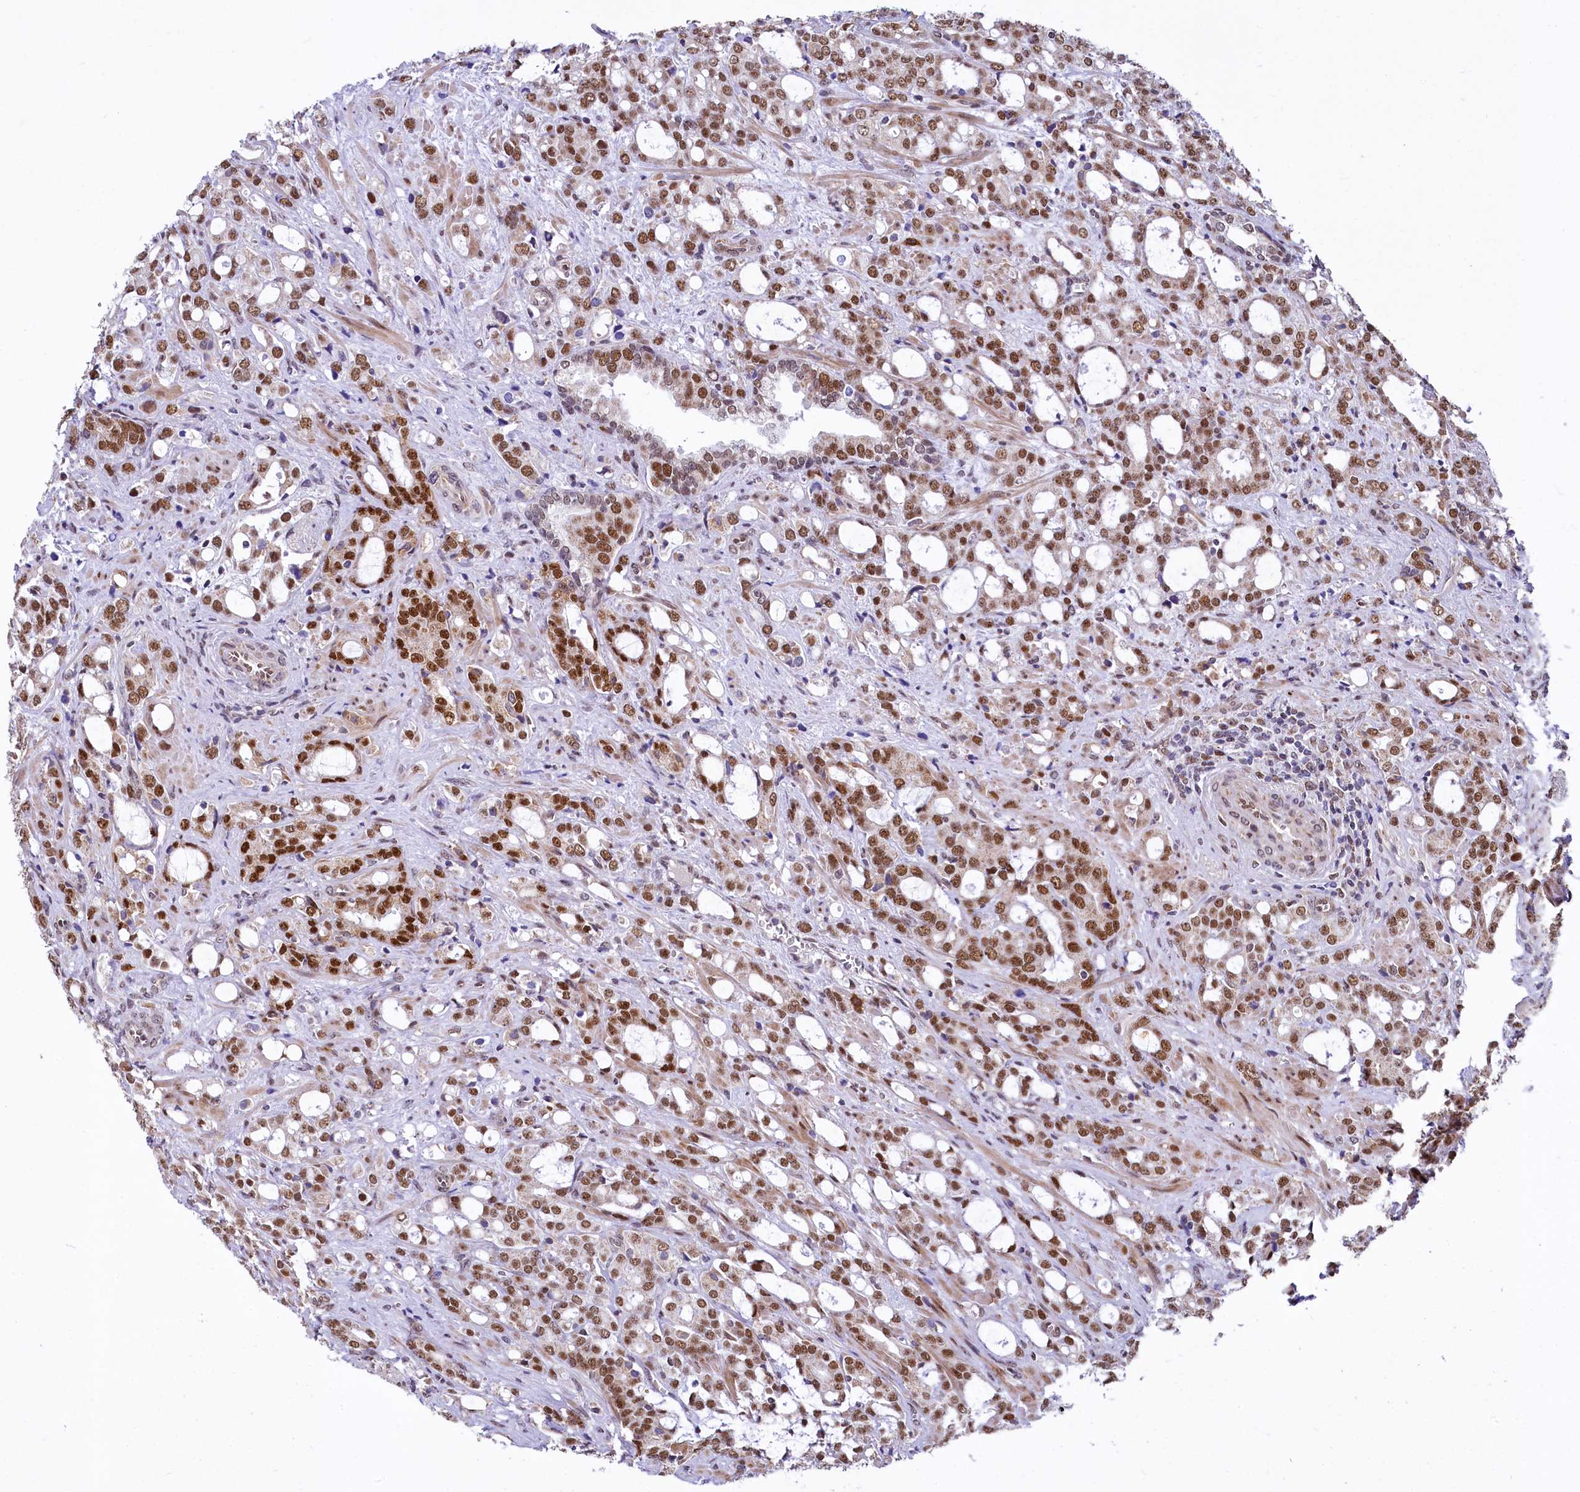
{"staining": {"intensity": "strong", "quantity": ">75%", "location": "nuclear"}, "tissue": "prostate cancer", "cell_type": "Tumor cells", "image_type": "cancer", "snomed": [{"axis": "morphology", "description": "Adenocarcinoma, High grade"}, {"axis": "topography", "description": "Prostate"}], "caption": "Prostate cancer stained for a protein exhibits strong nuclear positivity in tumor cells.", "gene": "MORN3", "patient": {"sex": "male", "age": 72}}